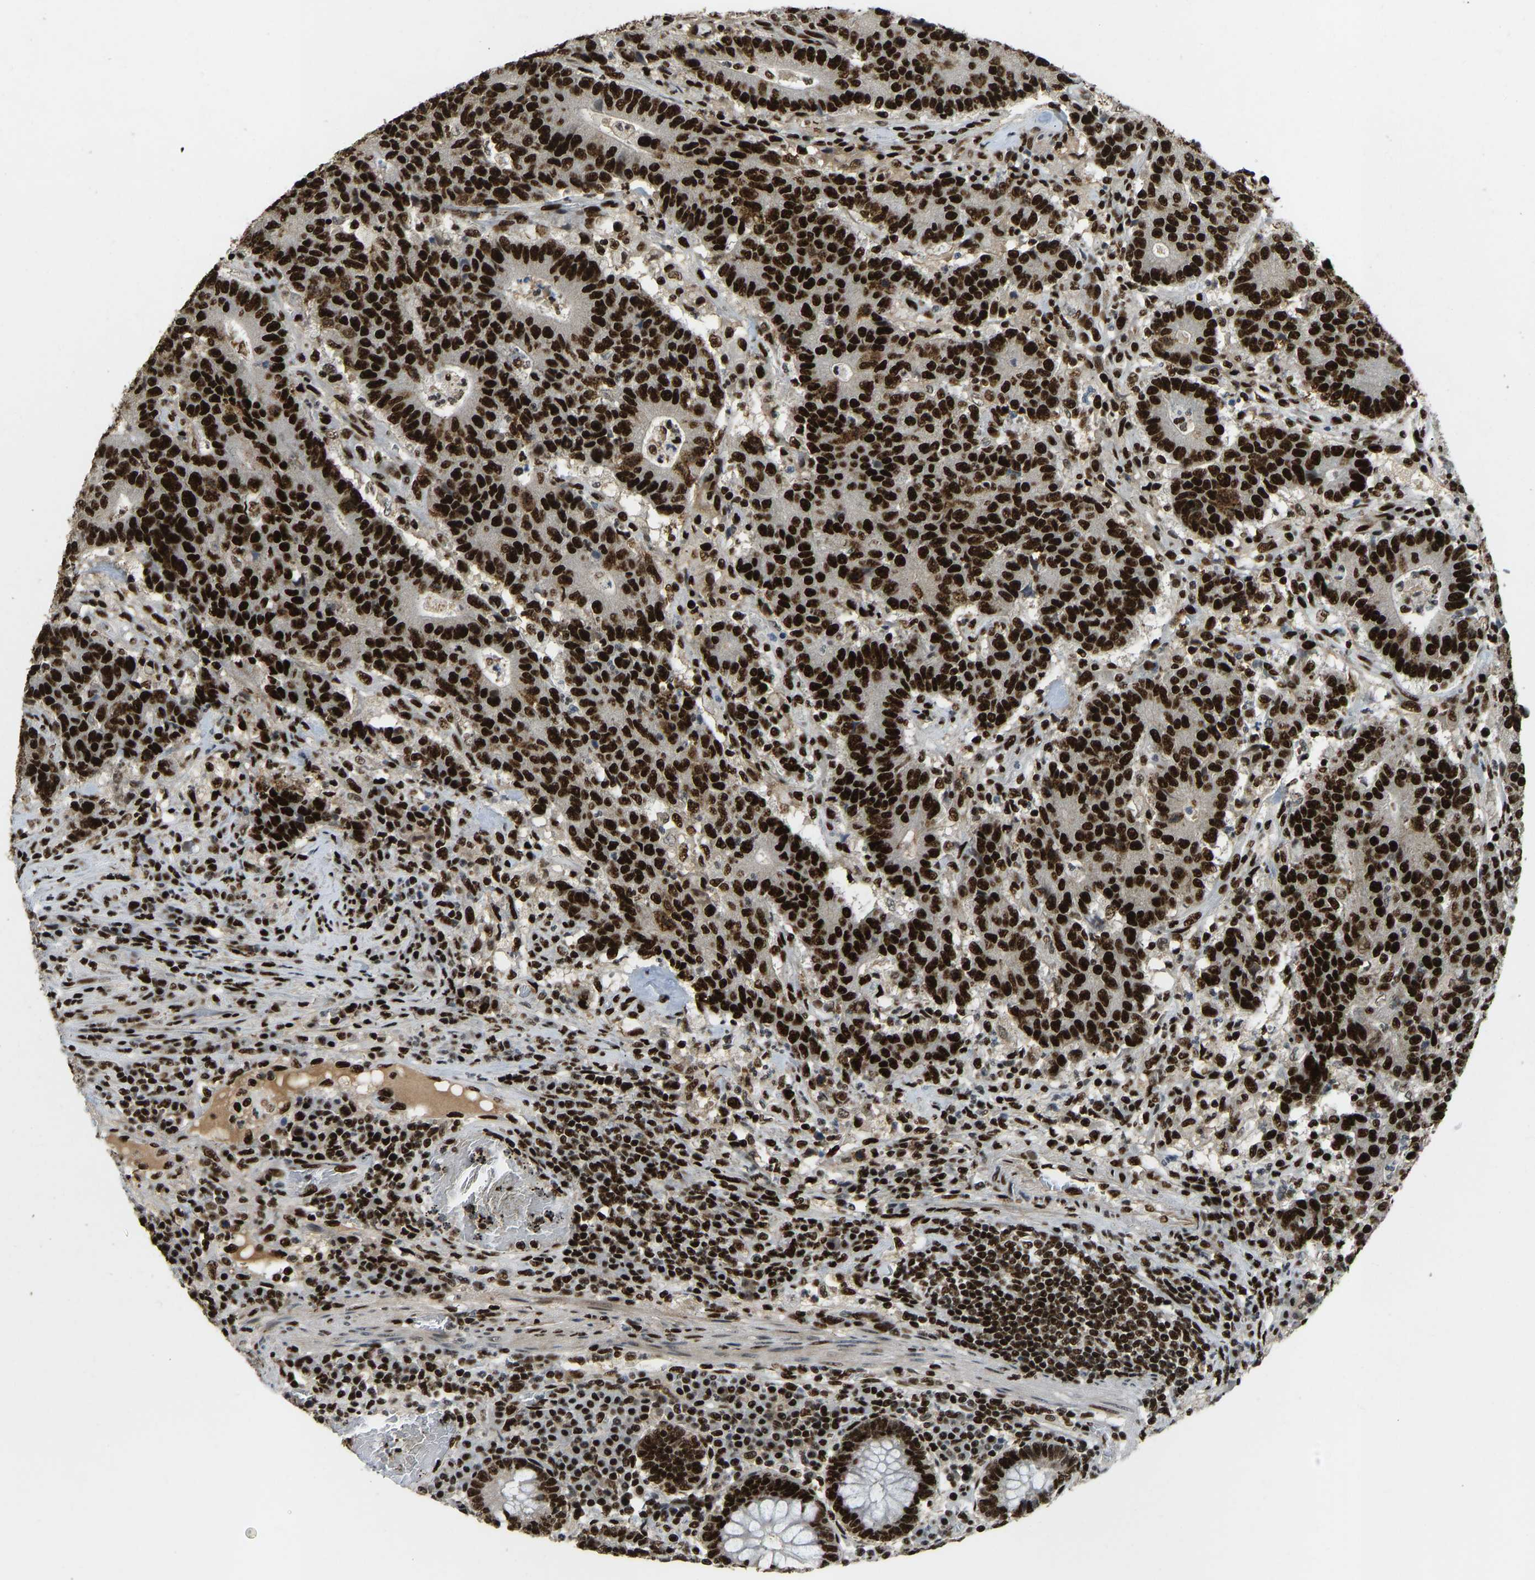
{"staining": {"intensity": "strong", "quantity": ">75%", "location": "nuclear"}, "tissue": "colorectal cancer", "cell_type": "Tumor cells", "image_type": "cancer", "snomed": [{"axis": "morphology", "description": "Normal tissue, NOS"}, {"axis": "morphology", "description": "Adenocarcinoma, NOS"}, {"axis": "topography", "description": "Colon"}], "caption": "An immunohistochemistry (IHC) histopathology image of tumor tissue is shown. Protein staining in brown highlights strong nuclear positivity in colorectal cancer (adenocarcinoma) within tumor cells. Ihc stains the protein in brown and the nuclei are stained blue.", "gene": "FOXK1", "patient": {"sex": "female", "age": 75}}